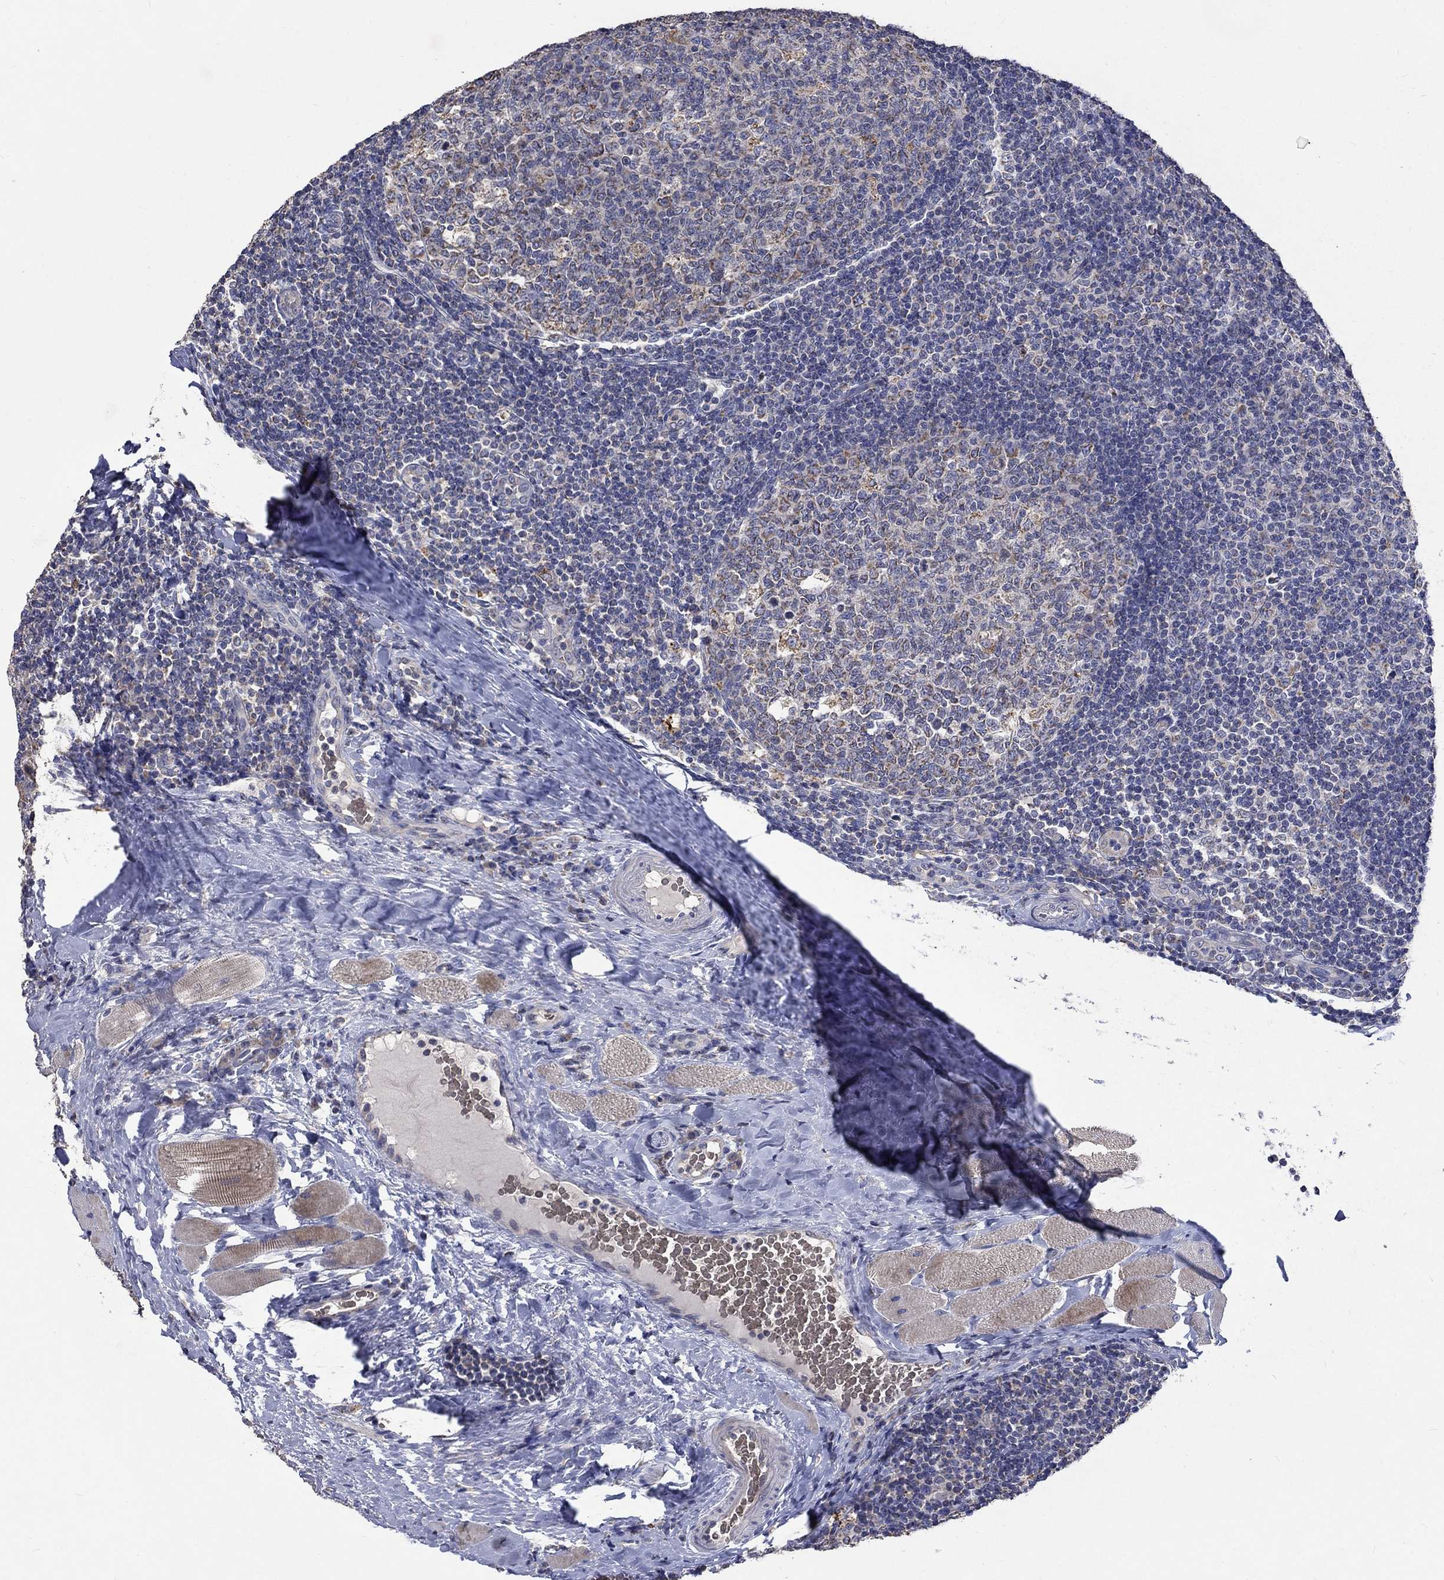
{"staining": {"intensity": "negative", "quantity": "none", "location": "none"}, "tissue": "tonsil", "cell_type": "Germinal center cells", "image_type": "normal", "snomed": [{"axis": "morphology", "description": "Normal tissue, NOS"}, {"axis": "topography", "description": "Tonsil"}], "caption": "Immunohistochemistry (IHC) photomicrograph of unremarkable tonsil stained for a protein (brown), which shows no positivity in germinal center cells.", "gene": "UGT8", "patient": {"sex": "male", "age": 17}}